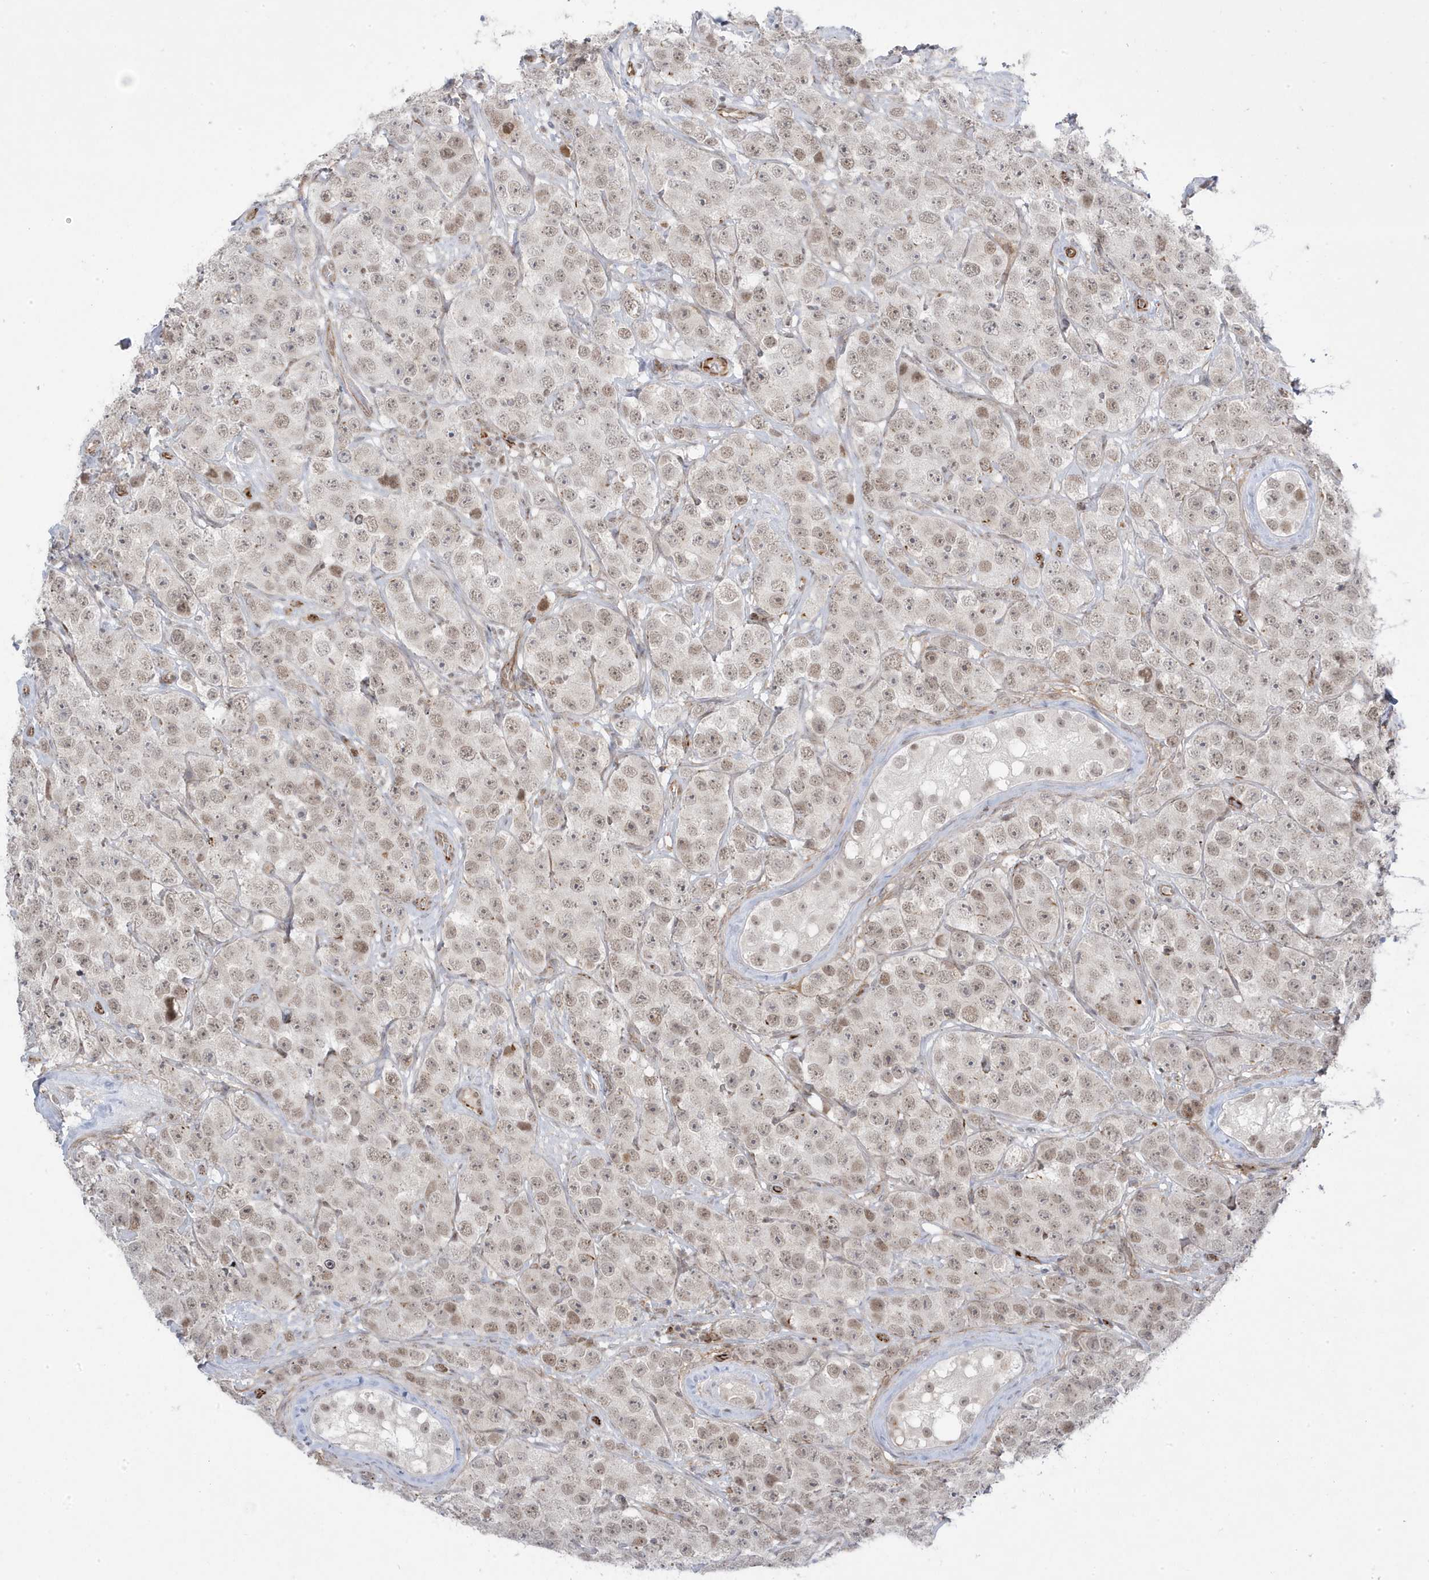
{"staining": {"intensity": "moderate", "quantity": ">75%", "location": "nuclear"}, "tissue": "testis cancer", "cell_type": "Tumor cells", "image_type": "cancer", "snomed": [{"axis": "morphology", "description": "Seminoma, NOS"}, {"axis": "topography", "description": "Testis"}], "caption": "This micrograph exhibits IHC staining of human testis seminoma, with medium moderate nuclear expression in about >75% of tumor cells.", "gene": "ADAMTSL3", "patient": {"sex": "male", "age": 28}}